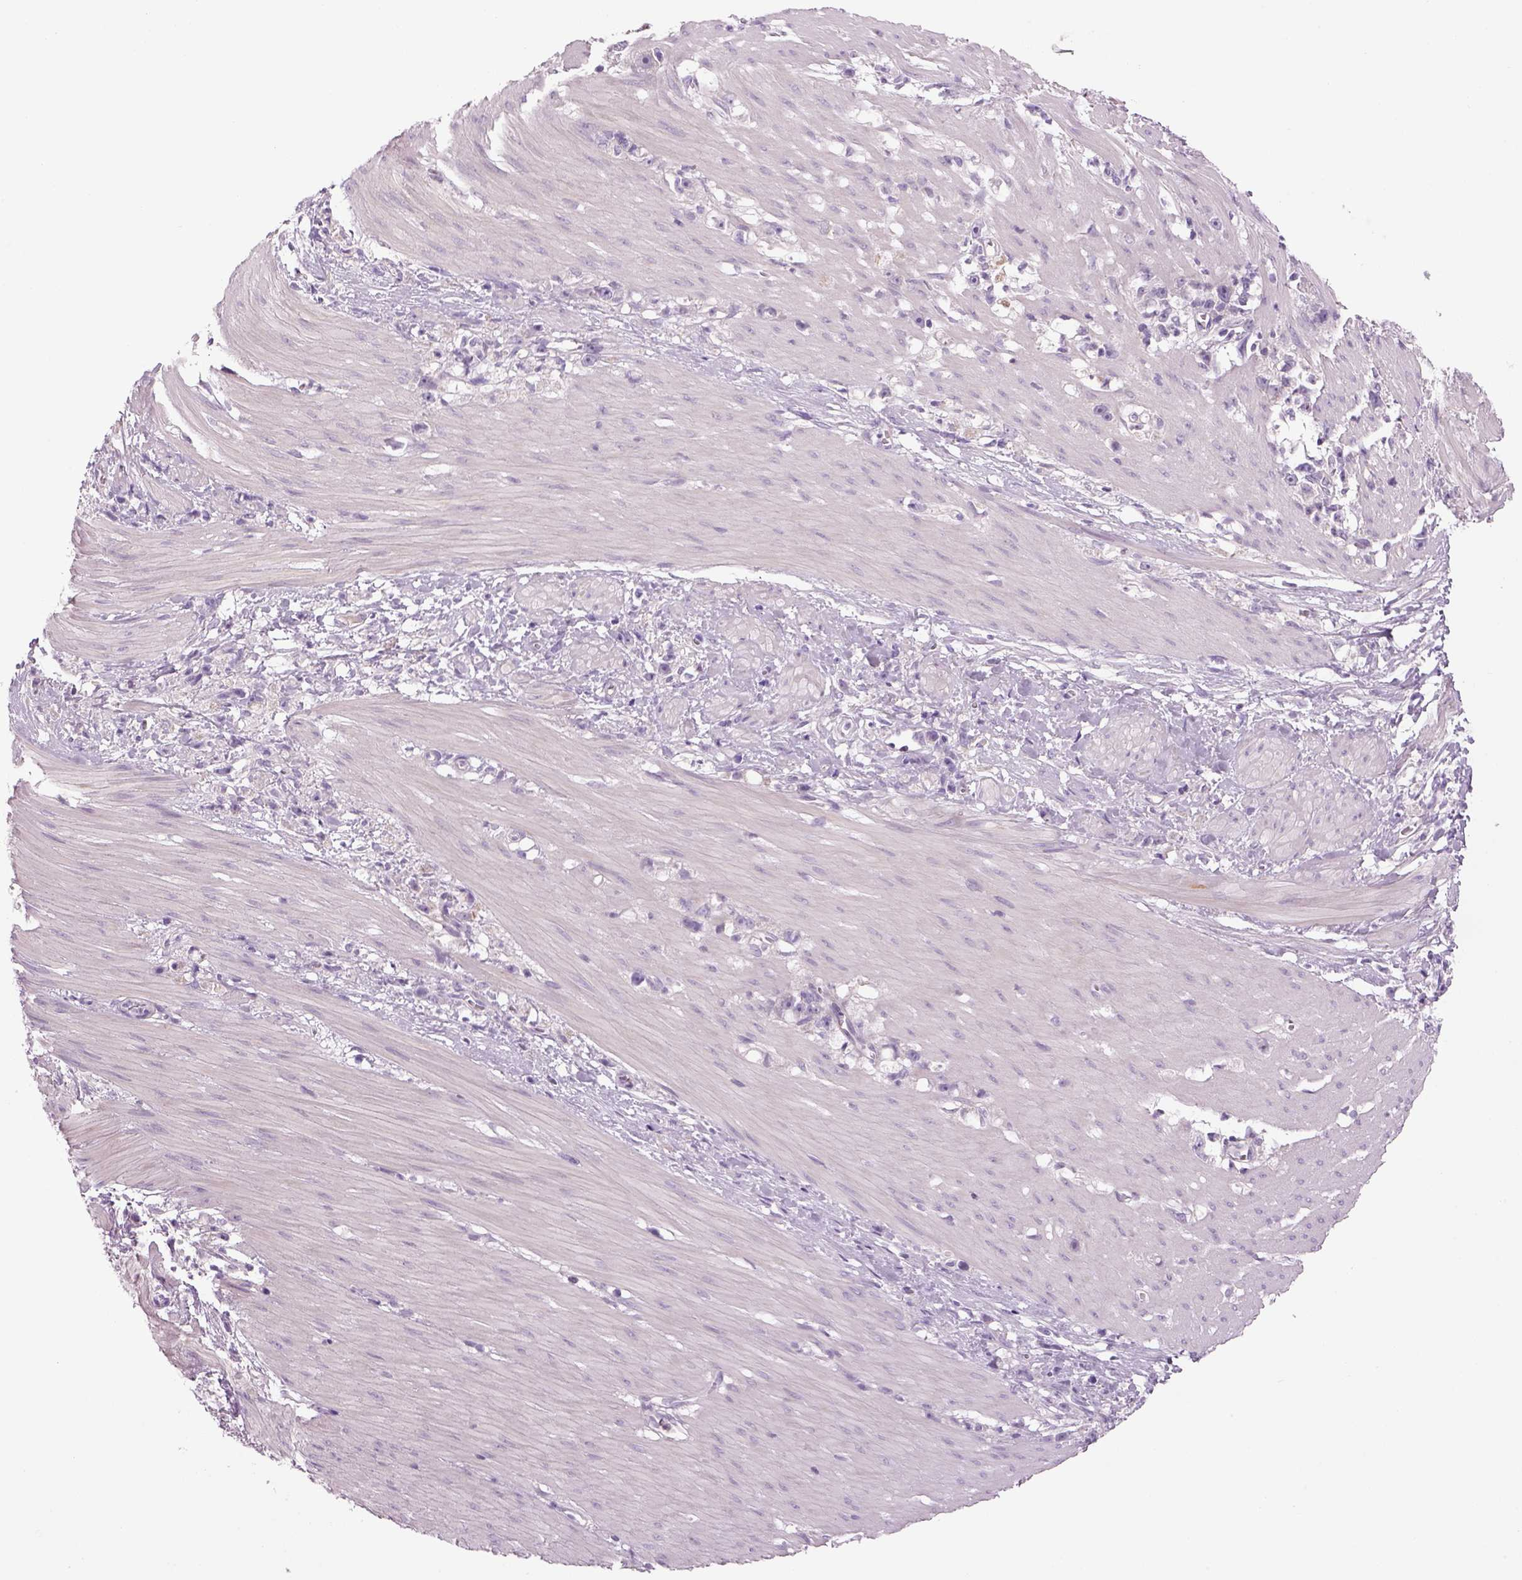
{"staining": {"intensity": "negative", "quantity": "none", "location": "none"}, "tissue": "stomach cancer", "cell_type": "Tumor cells", "image_type": "cancer", "snomed": [{"axis": "morphology", "description": "Adenocarcinoma, NOS"}, {"axis": "topography", "description": "Stomach"}], "caption": "Immunohistochemistry (IHC) of stomach adenocarcinoma reveals no staining in tumor cells.", "gene": "MDH1B", "patient": {"sex": "female", "age": 59}}